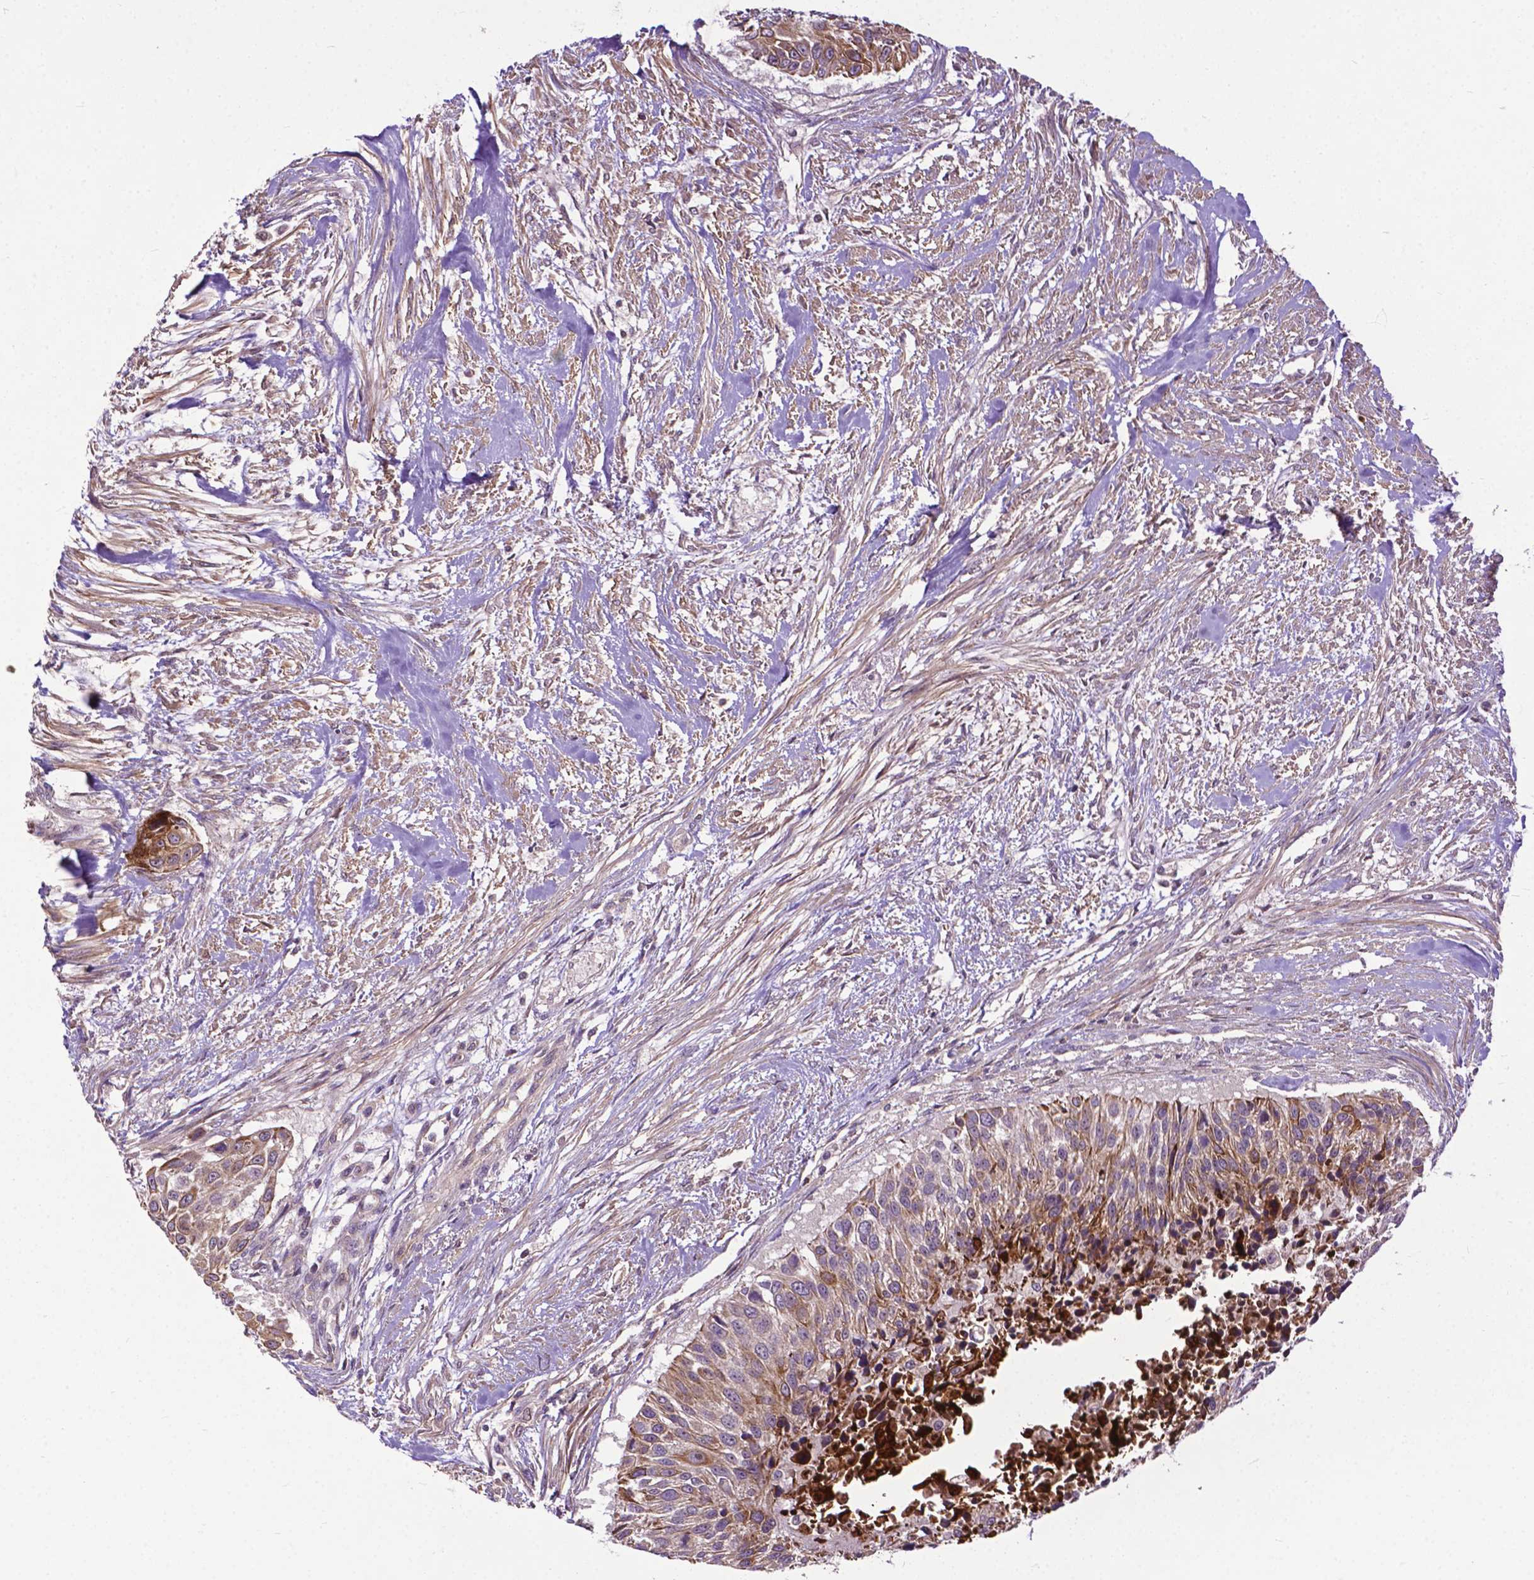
{"staining": {"intensity": "moderate", "quantity": "25%-75%", "location": "cytoplasmic/membranous"}, "tissue": "urothelial cancer", "cell_type": "Tumor cells", "image_type": "cancer", "snomed": [{"axis": "morphology", "description": "Urothelial carcinoma, NOS"}, {"axis": "topography", "description": "Urinary bladder"}], "caption": "Immunohistochemical staining of human urothelial cancer exhibits medium levels of moderate cytoplasmic/membranous staining in about 25%-75% of tumor cells.", "gene": "PARP3", "patient": {"sex": "male", "age": 55}}